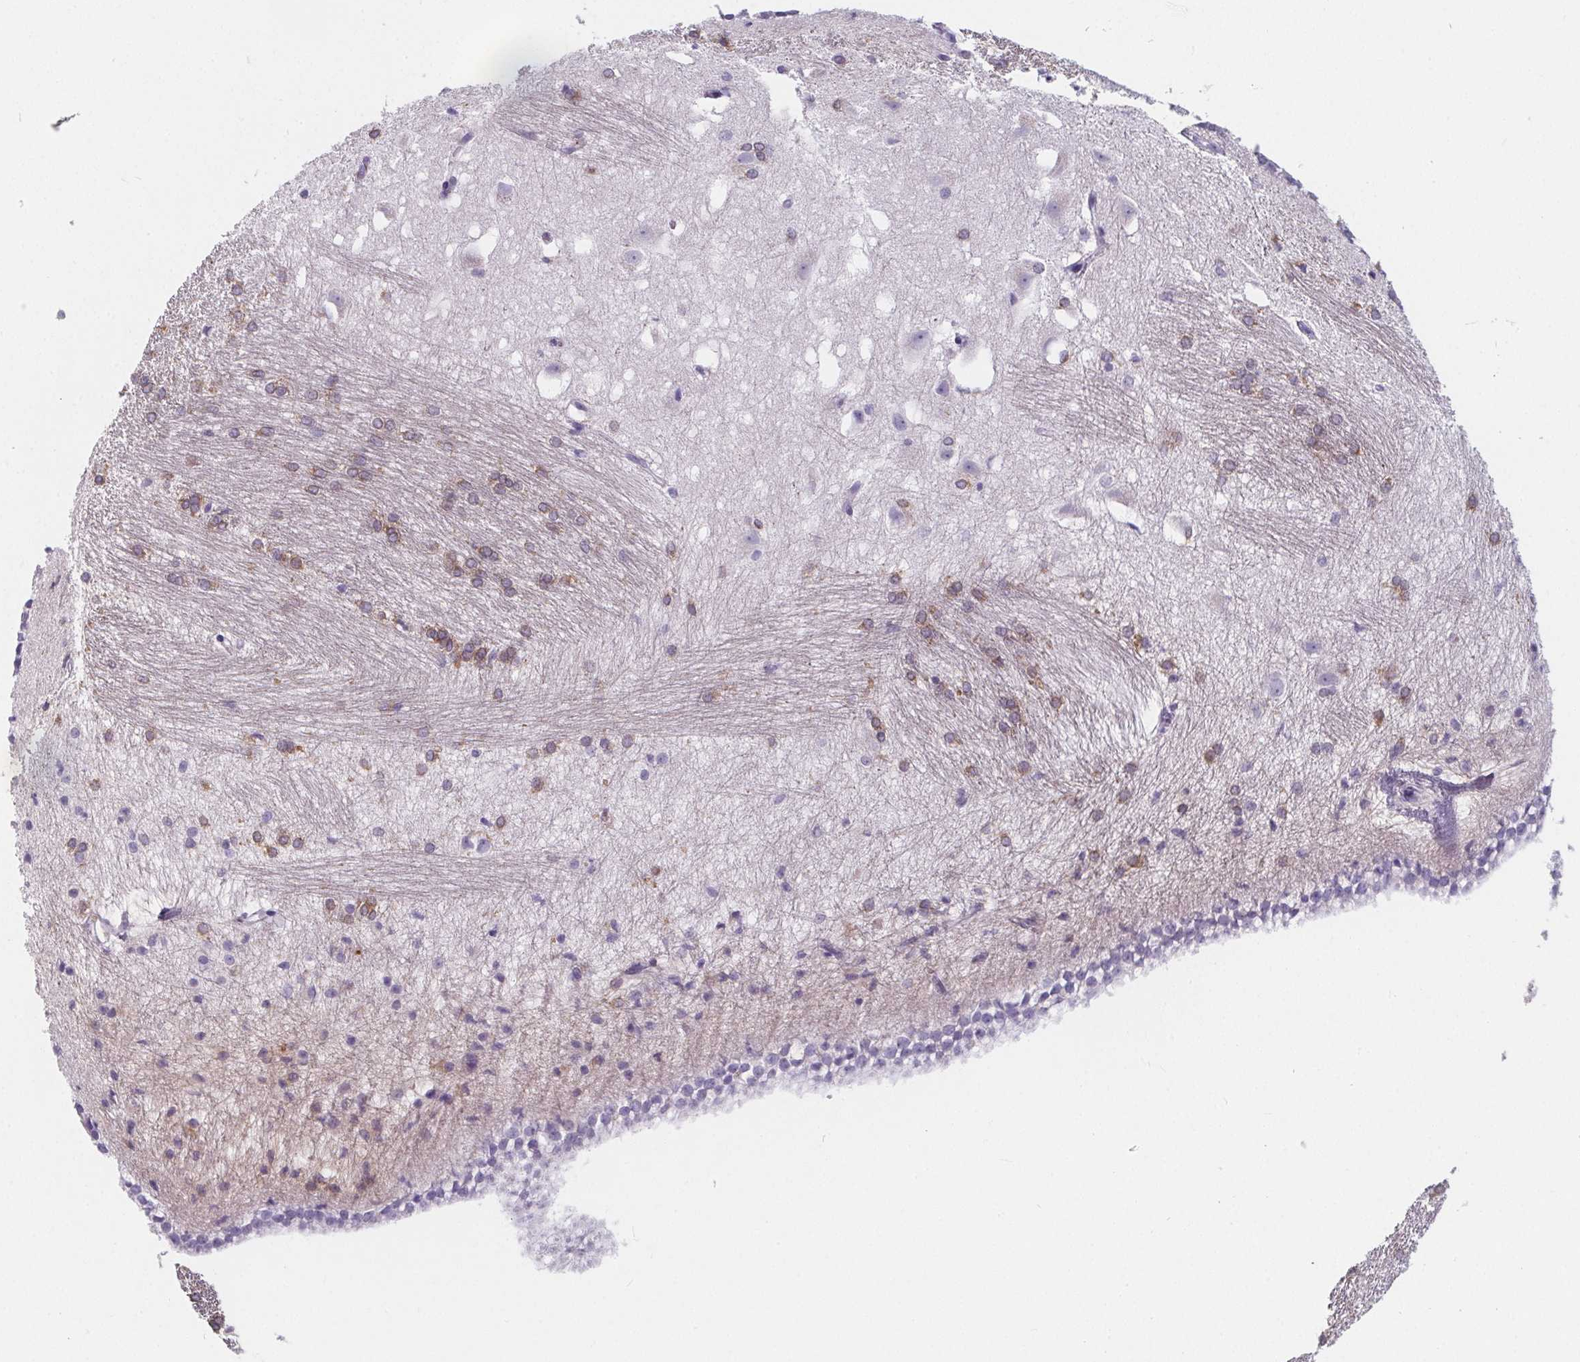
{"staining": {"intensity": "strong", "quantity": "<25%", "location": "cytoplasmic/membranous"}, "tissue": "hippocampus", "cell_type": "Glial cells", "image_type": "normal", "snomed": [{"axis": "morphology", "description": "Normal tissue, NOS"}, {"axis": "topography", "description": "Cerebral cortex"}, {"axis": "topography", "description": "Hippocampus"}], "caption": "A medium amount of strong cytoplasmic/membranous expression is seen in approximately <25% of glial cells in normal hippocampus.", "gene": "ADRB1", "patient": {"sex": "female", "age": 19}}